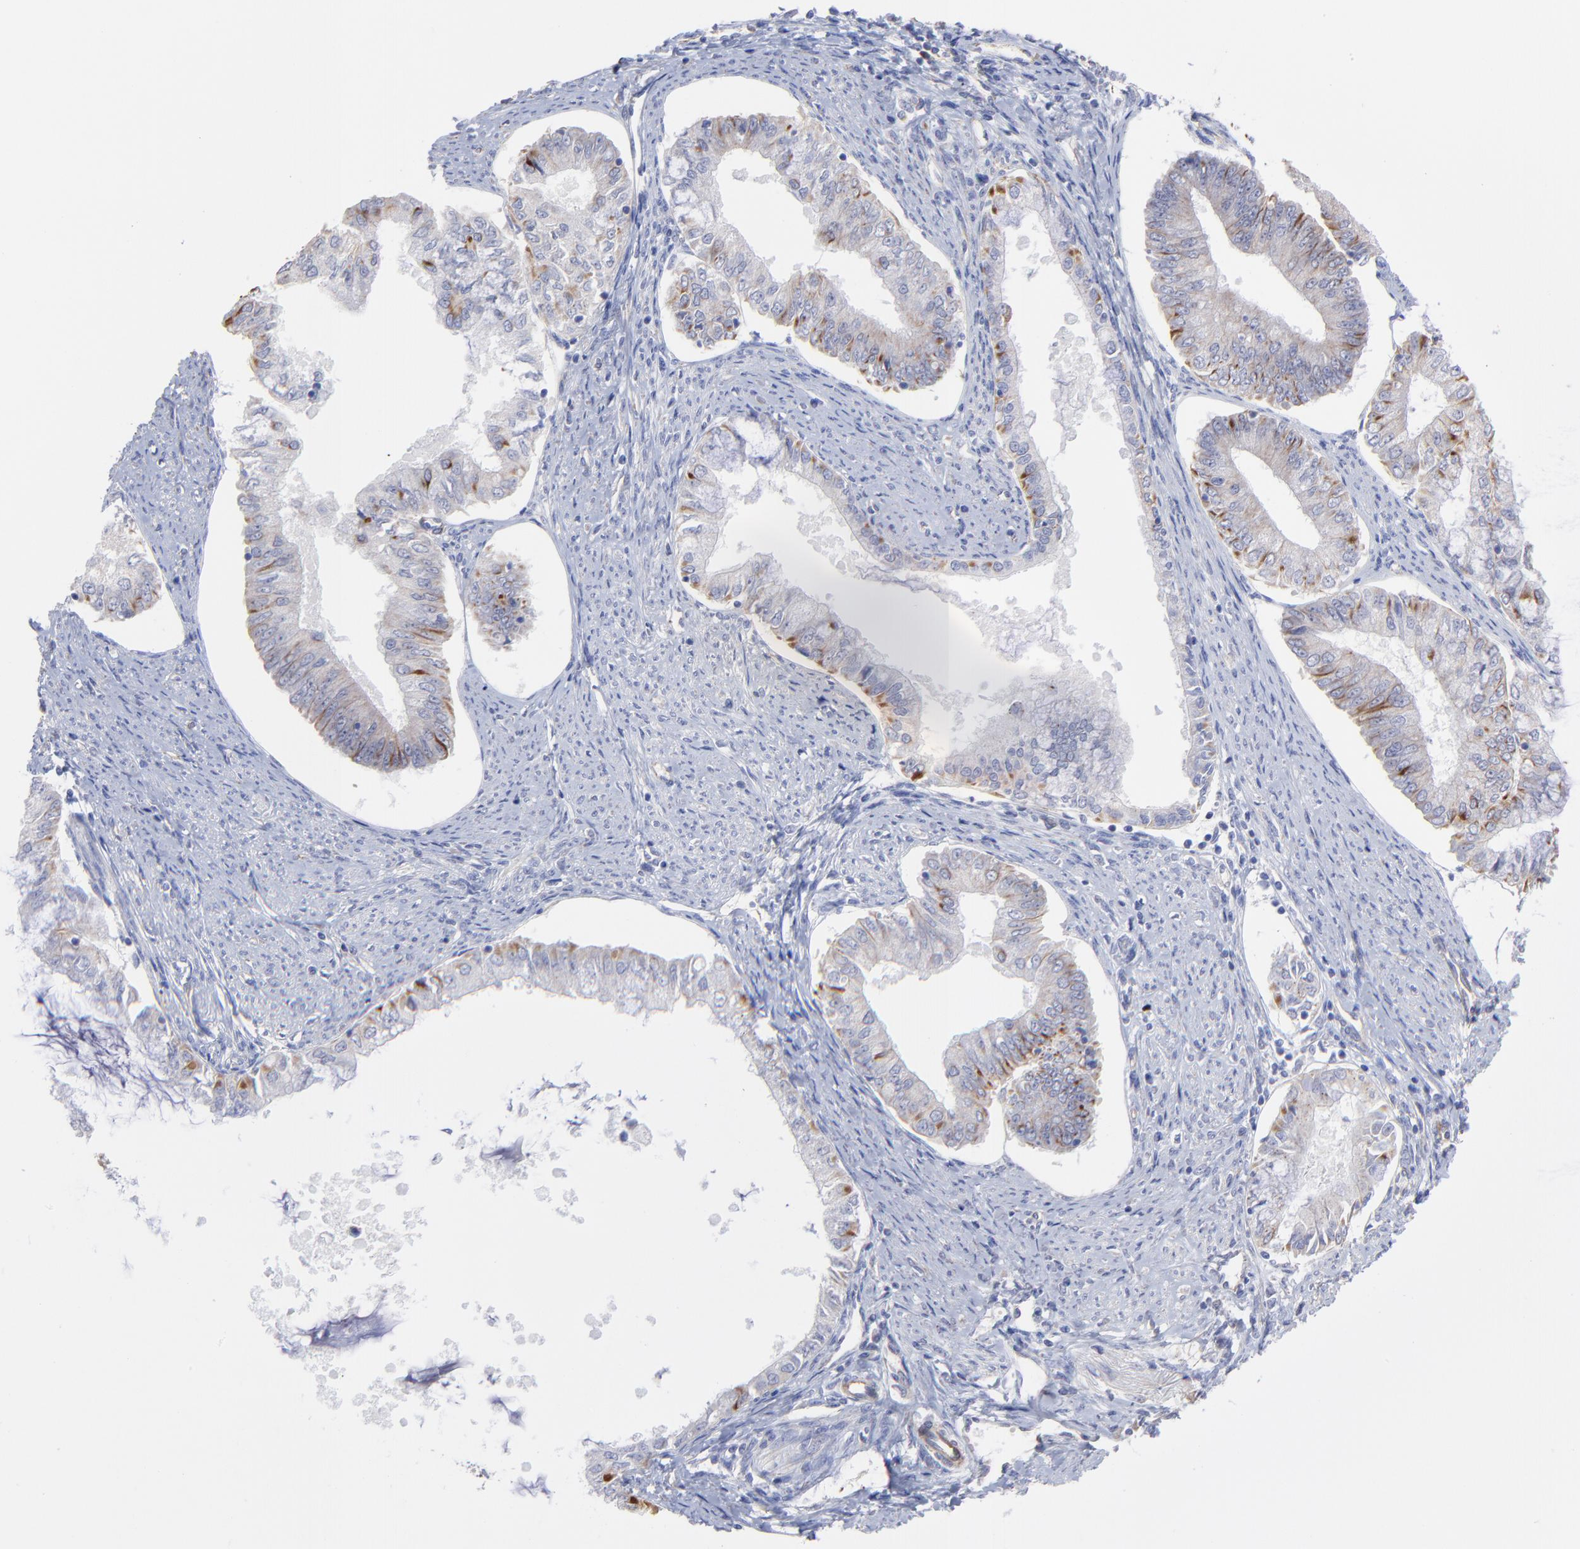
{"staining": {"intensity": "moderate", "quantity": ">75%", "location": "cytoplasmic/membranous"}, "tissue": "endometrial cancer", "cell_type": "Tumor cells", "image_type": "cancer", "snomed": [{"axis": "morphology", "description": "Adenocarcinoma, NOS"}, {"axis": "topography", "description": "Endometrium"}], "caption": "The immunohistochemical stain shows moderate cytoplasmic/membranous staining in tumor cells of adenocarcinoma (endometrial) tissue.", "gene": "COX8C", "patient": {"sex": "female", "age": 76}}